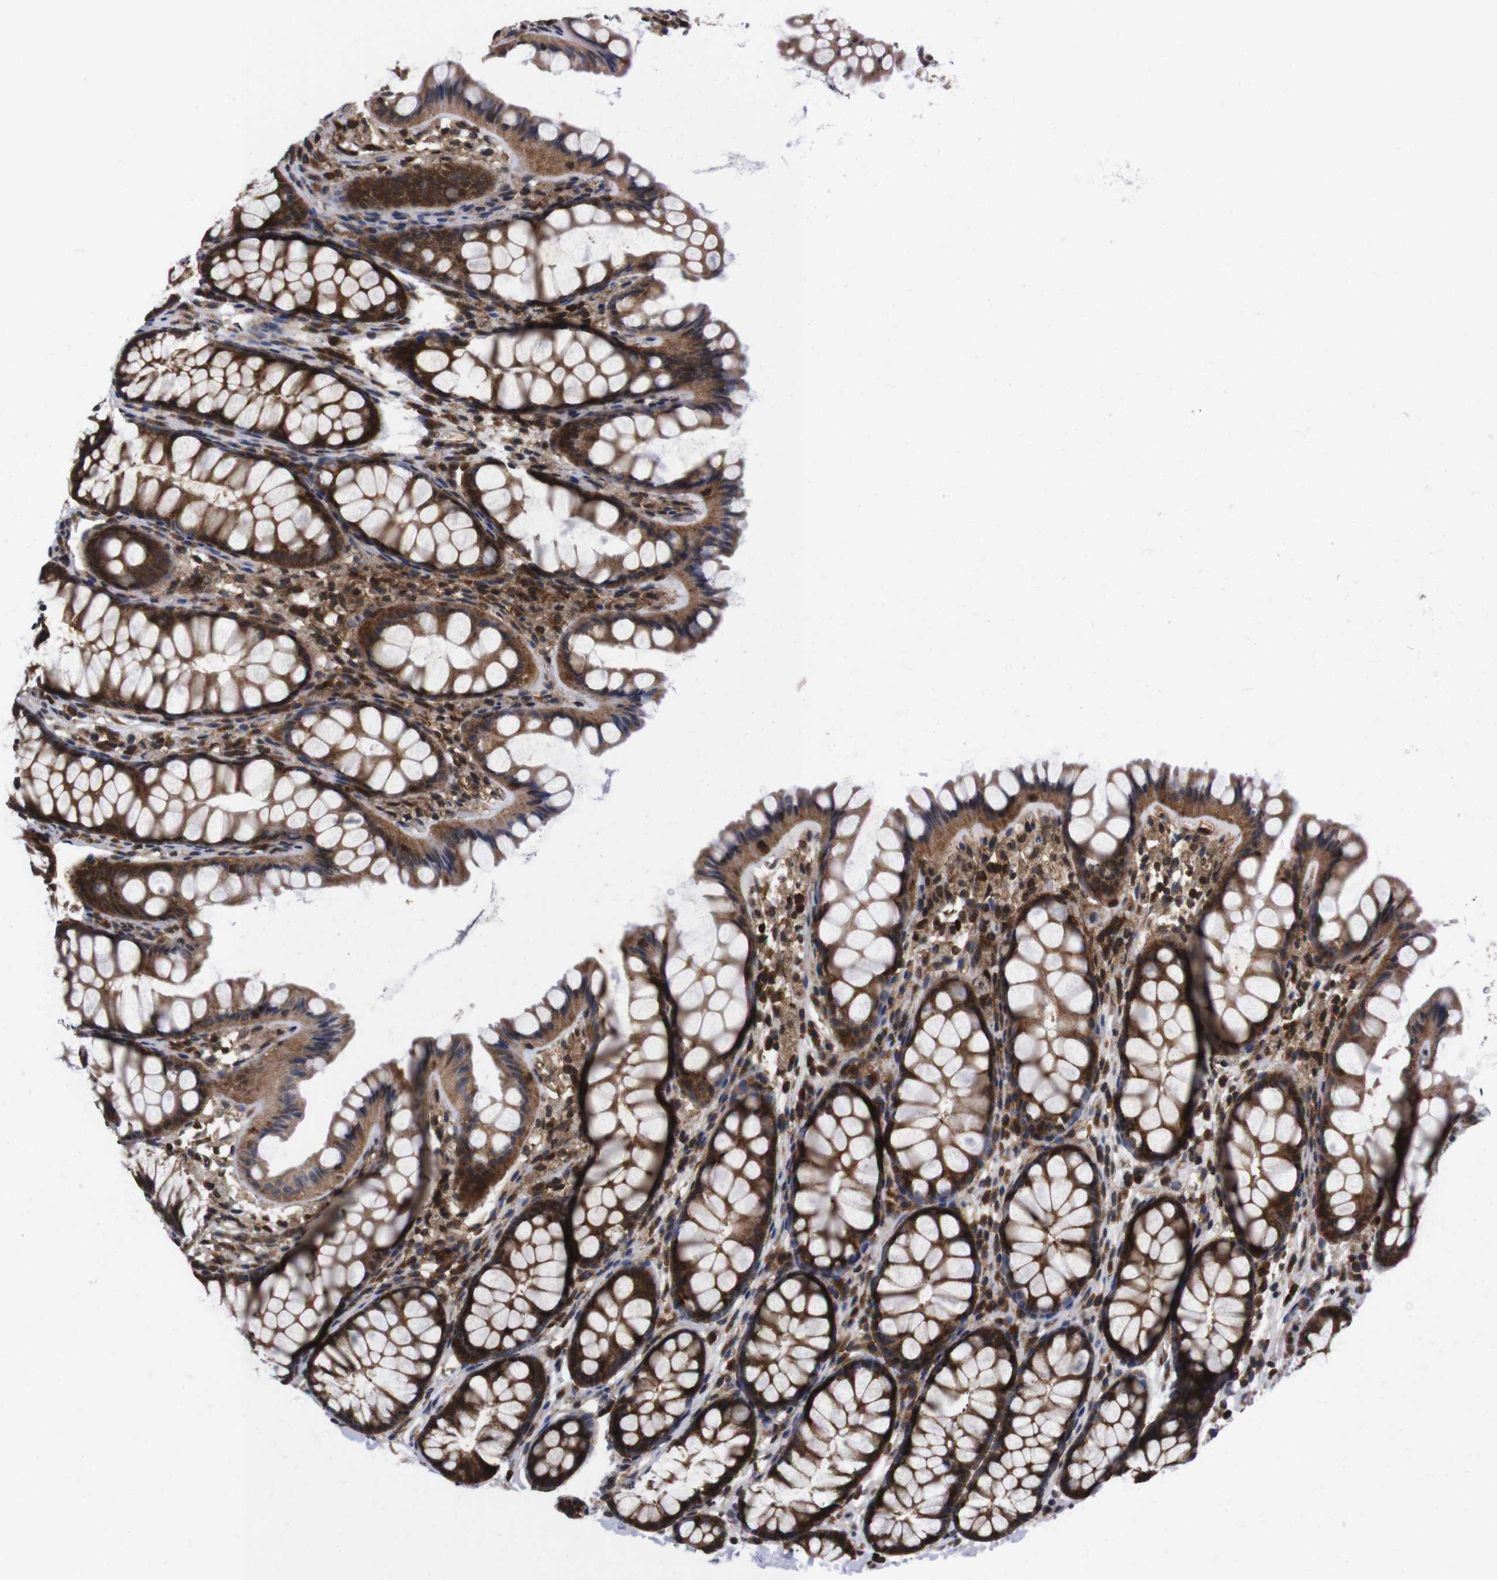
{"staining": {"intensity": "weak", "quantity": ">75%", "location": "cytoplasmic/membranous"}, "tissue": "colon", "cell_type": "Endothelial cells", "image_type": "normal", "snomed": [{"axis": "morphology", "description": "Normal tissue, NOS"}, {"axis": "topography", "description": "Colon"}], "caption": "DAB (3,3'-diaminobenzidine) immunohistochemical staining of benign human colon exhibits weak cytoplasmic/membranous protein positivity in about >75% of endothelial cells.", "gene": "UBQLN2", "patient": {"sex": "female", "age": 55}}